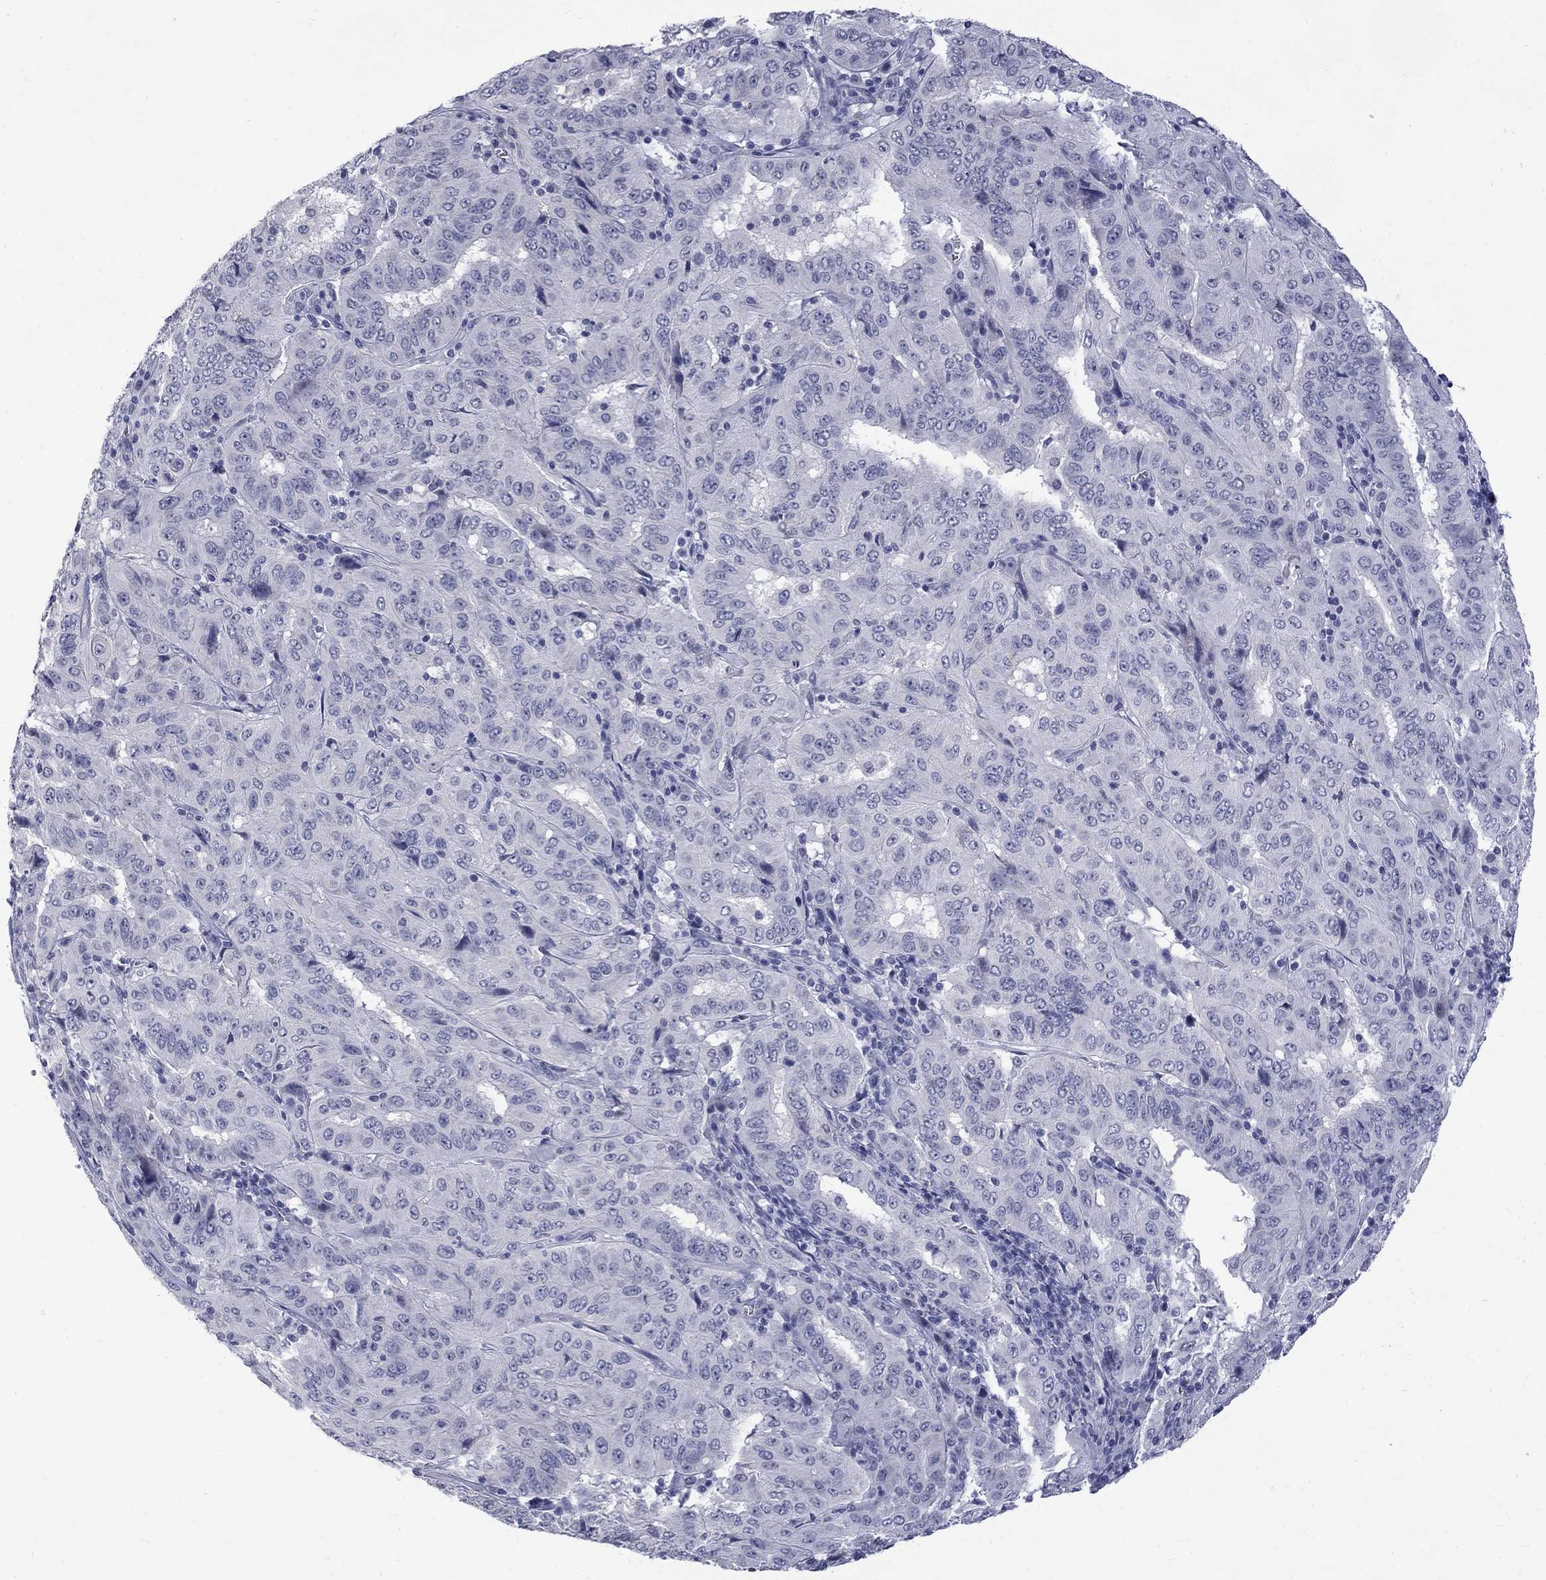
{"staining": {"intensity": "negative", "quantity": "none", "location": "none"}, "tissue": "pancreatic cancer", "cell_type": "Tumor cells", "image_type": "cancer", "snomed": [{"axis": "morphology", "description": "Adenocarcinoma, NOS"}, {"axis": "topography", "description": "Pancreas"}], "caption": "Immunohistochemistry (IHC) of human pancreatic cancer (adenocarcinoma) demonstrates no staining in tumor cells. (Brightfield microscopy of DAB (3,3'-diaminobenzidine) immunohistochemistry at high magnification).", "gene": "CTNND2", "patient": {"sex": "male", "age": 63}}